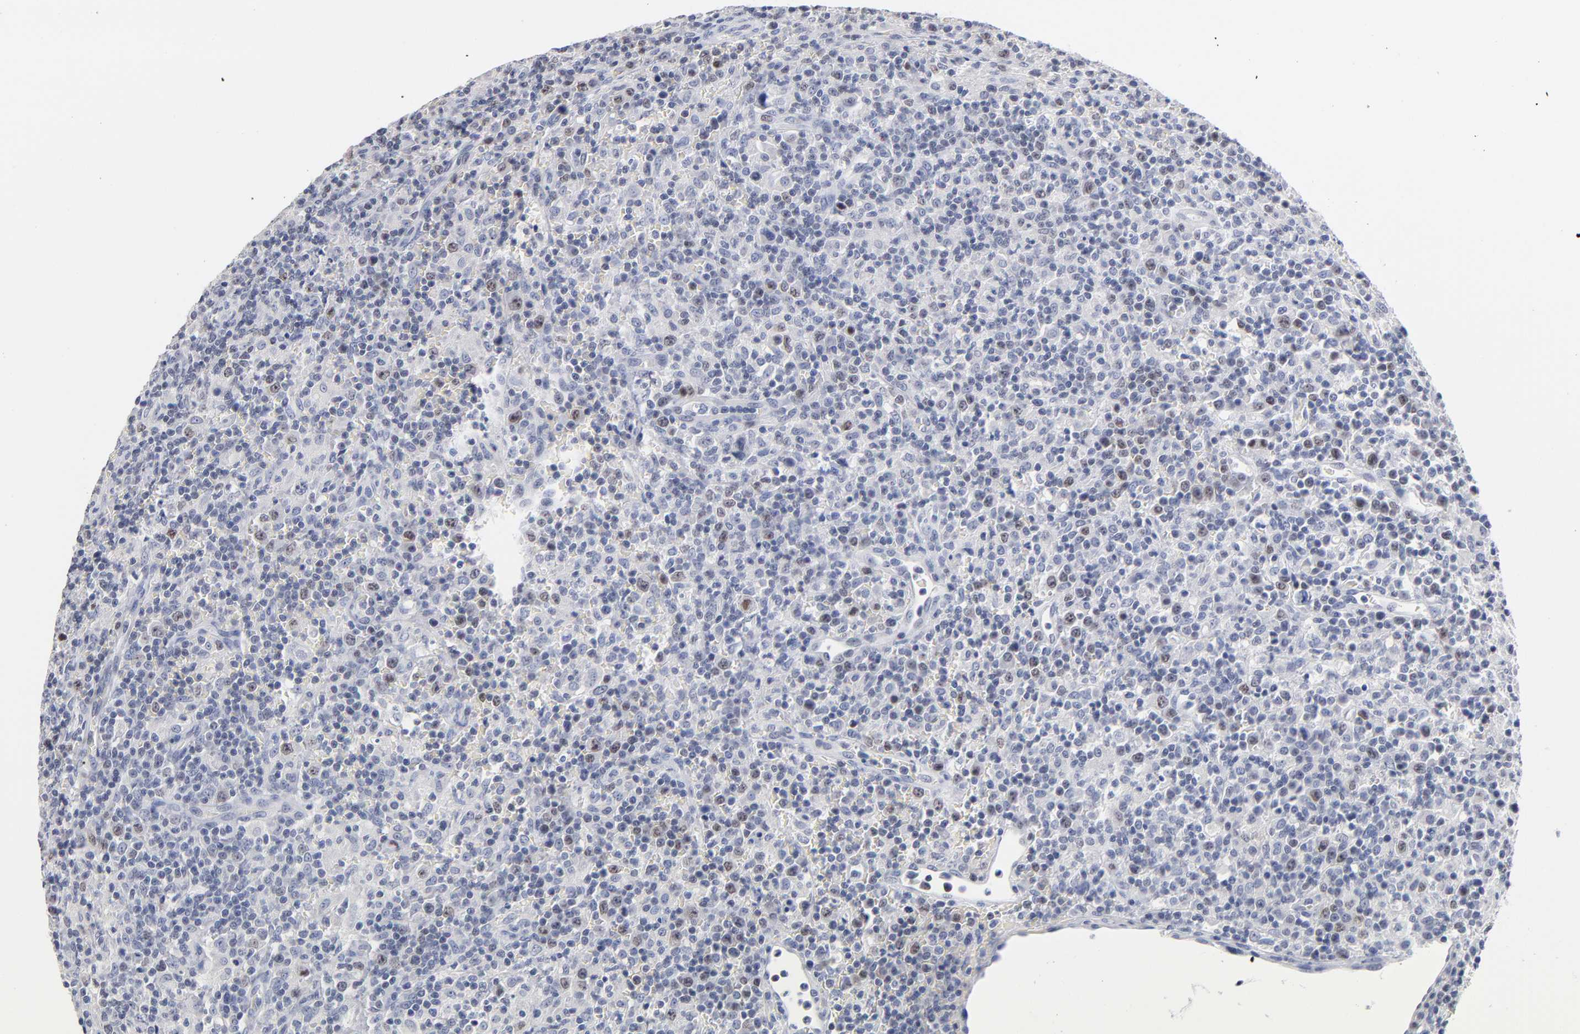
{"staining": {"intensity": "weak", "quantity": "<25%", "location": "nuclear"}, "tissue": "lymphoma", "cell_type": "Tumor cells", "image_type": "cancer", "snomed": [{"axis": "morphology", "description": "Hodgkin's disease, NOS"}, {"axis": "topography", "description": "Lymph node"}], "caption": "An immunohistochemistry image of lymphoma is shown. There is no staining in tumor cells of lymphoma.", "gene": "ORC2", "patient": {"sex": "male", "age": 65}}